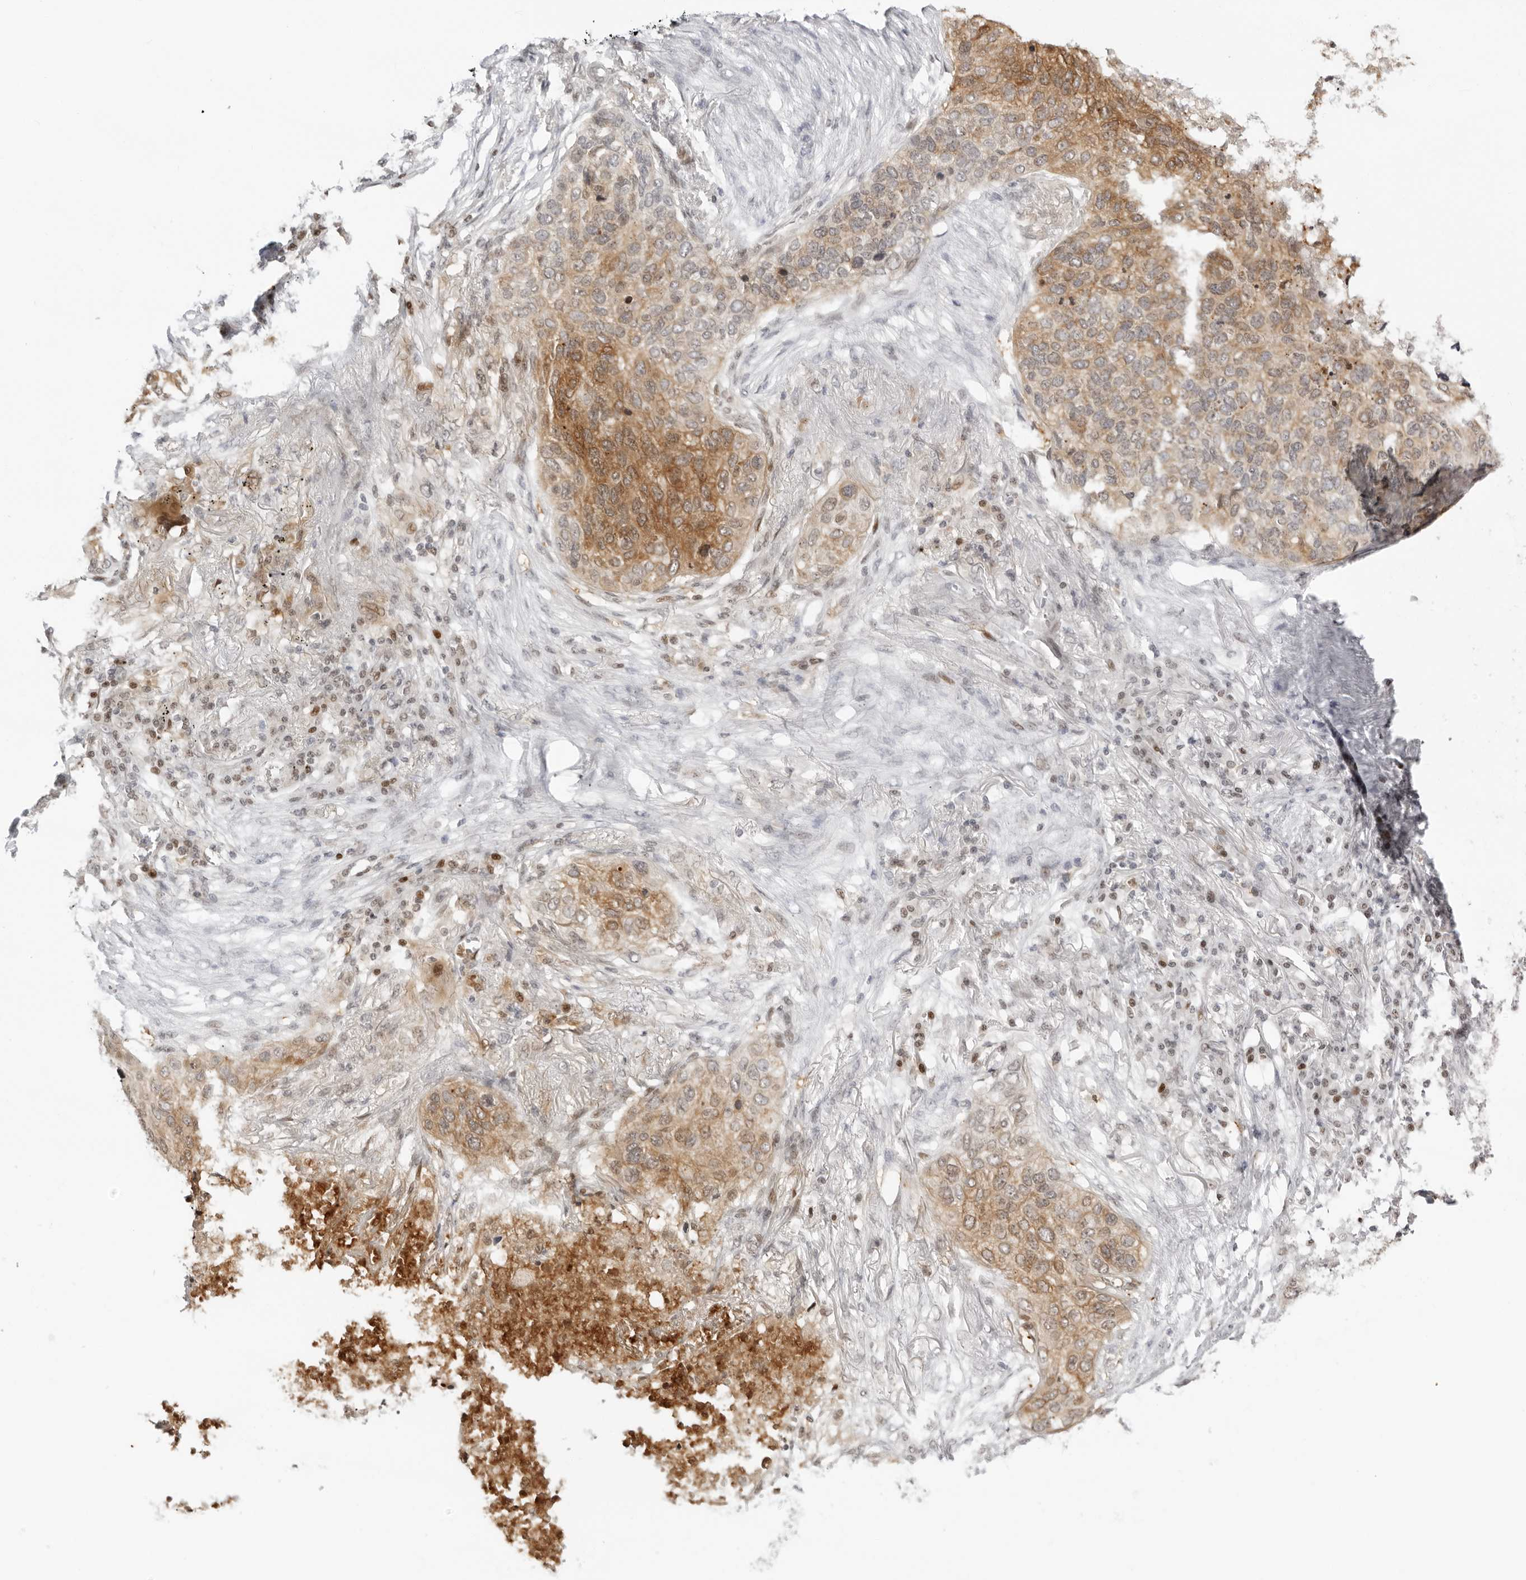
{"staining": {"intensity": "moderate", "quantity": "25%-75%", "location": "cytoplasmic/membranous"}, "tissue": "lung cancer", "cell_type": "Tumor cells", "image_type": "cancer", "snomed": [{"axis": "morphology", "description": "Squamous cell carcinoma, NOS"}, {"axis": "topography", "description": "Lung"}], "caption": "Protein staining shows moderate cytoplasmic/membranous positivity in about 25%-75% of tumor cells in lung cancer (squamous cell carcinoma).", "gene": "RNF146", "patient": {"sex": "female", "age": 63}}